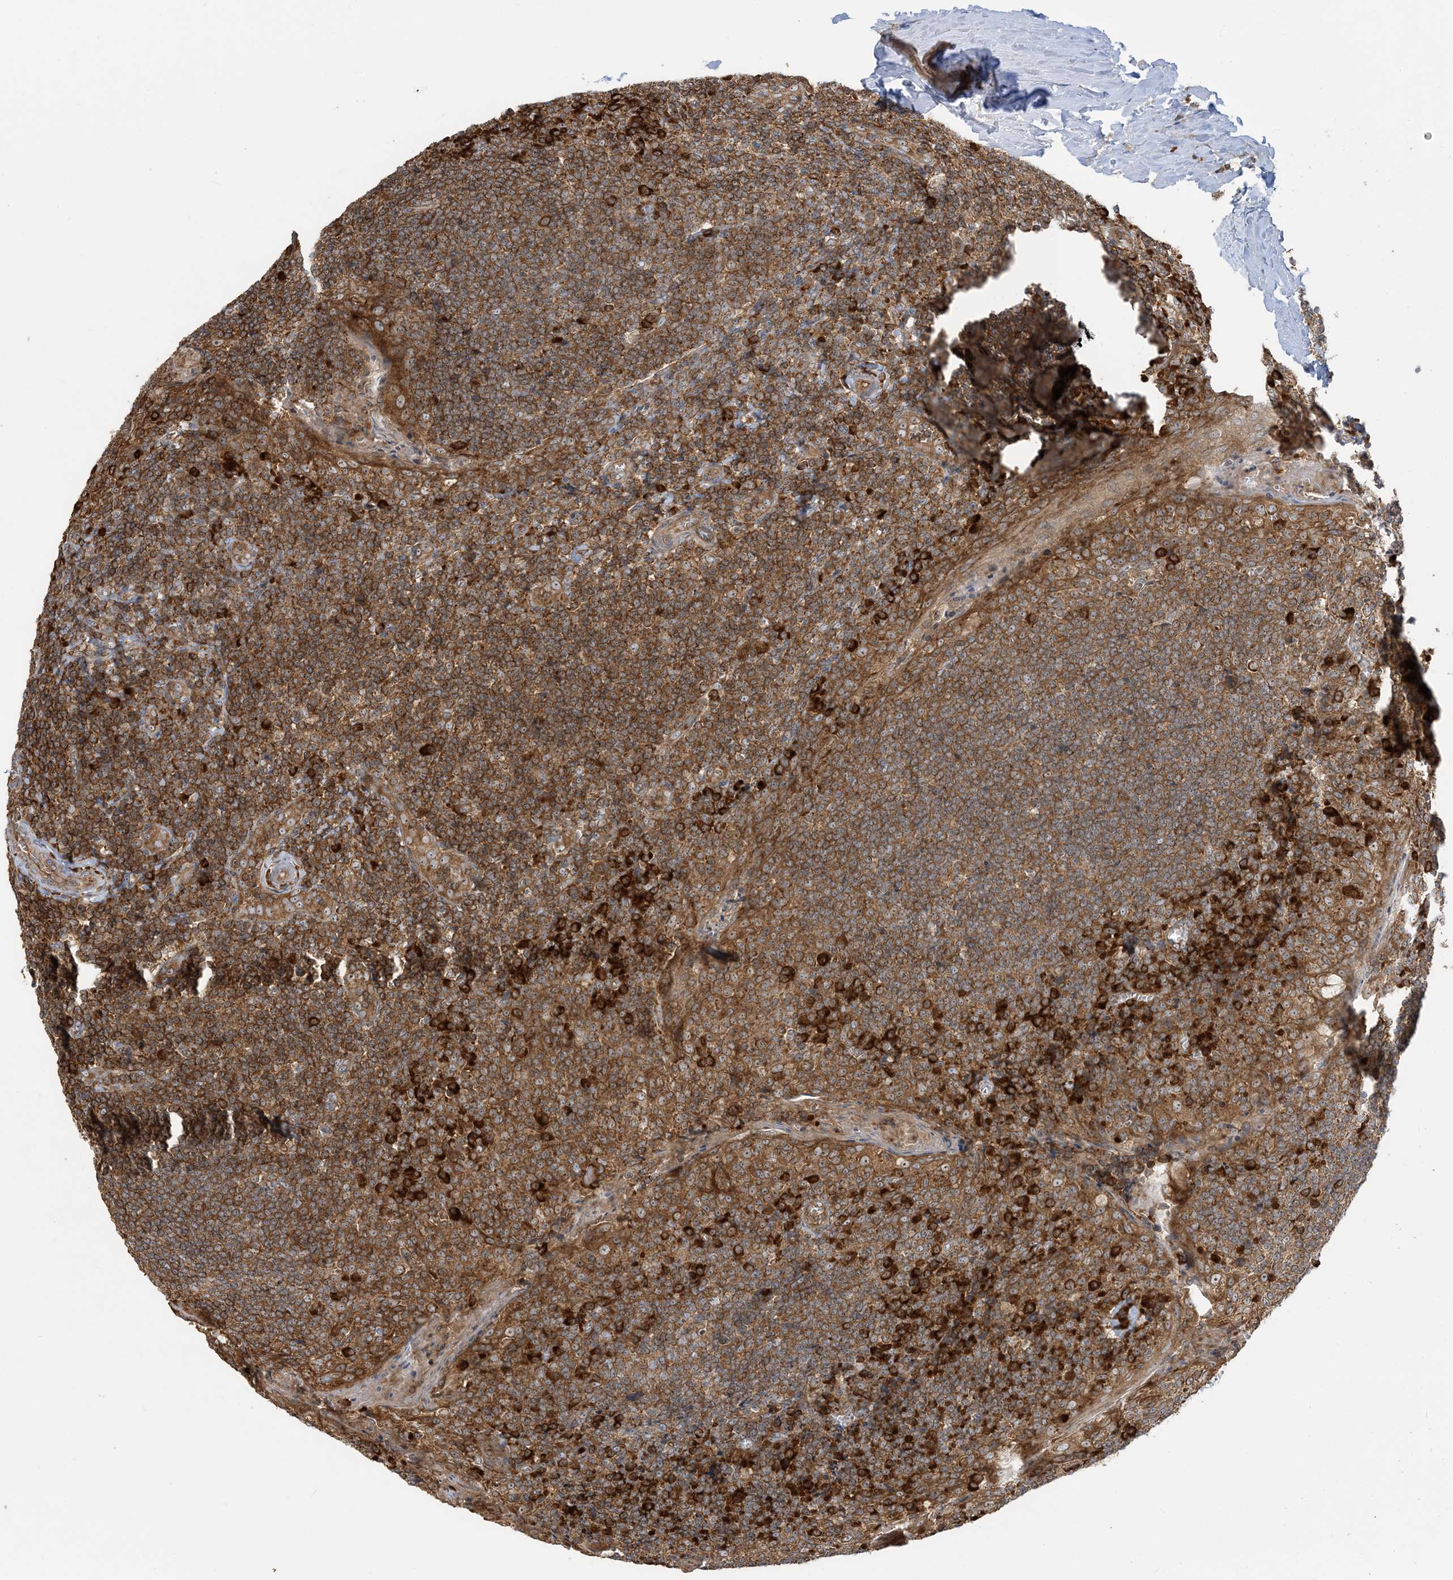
{"staining": {"intensity": "moderate", "quantity": ">75%", "location": "cytoplasmic/membranous"}, "tissue": "tonsil", "cell_type": "Germinal center cells", "image_type": "normal", "snomed": [{"axis": "morphology", "description": "Normal tissue, NOS"}, {"axis": "topography", "description": "Tonsil"}], "caption": "Moderate cytoplasmic/membranous protein positivity is identified in about >75% of germinal center cells in tonsil. (brown staining indicates protein expression, while blue staining denotes nuclei).", "gene": "SRP72", "patient": {"sex": "male", "age": 27}}